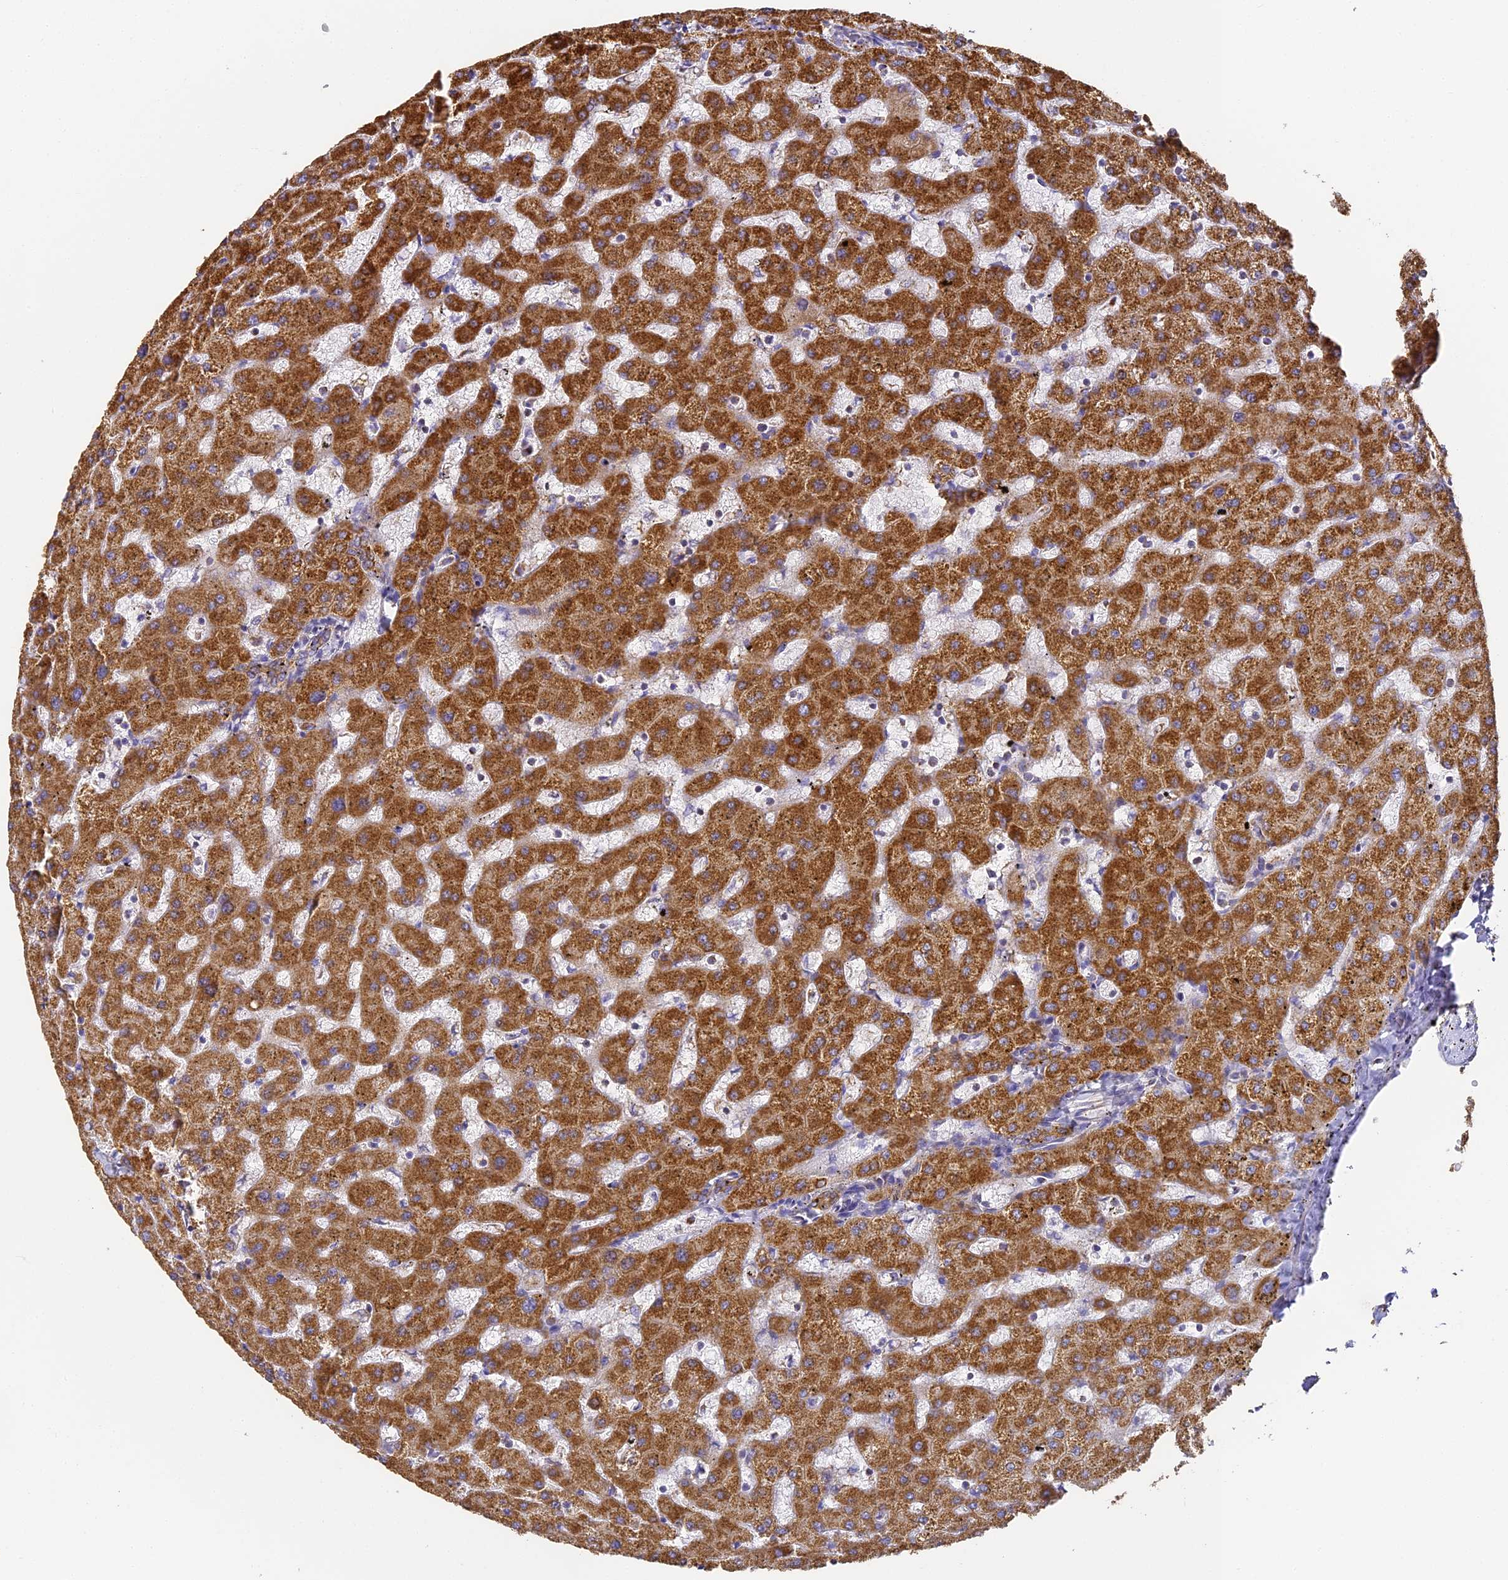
{"staining": {"intensity": "strong", "quantity": "25%-75%", "location": "cytoplasmic/membranous"}, "tissue": "liver", "cell_type": "Cholangiocytes", "image_type": "normal", "snomed": [{"axis": "morphology", "description": "Normal tissue, NOS"}, {"axis": "topography", "description": "Liver"}], "caption": "Protein expression analysis of benign liver displays strong cytoplasmic/membranous positivity in about 25%-75% of cholangiocytes.", "gene": "COX6C", "patient": {"sex": "female", "age": 63}}